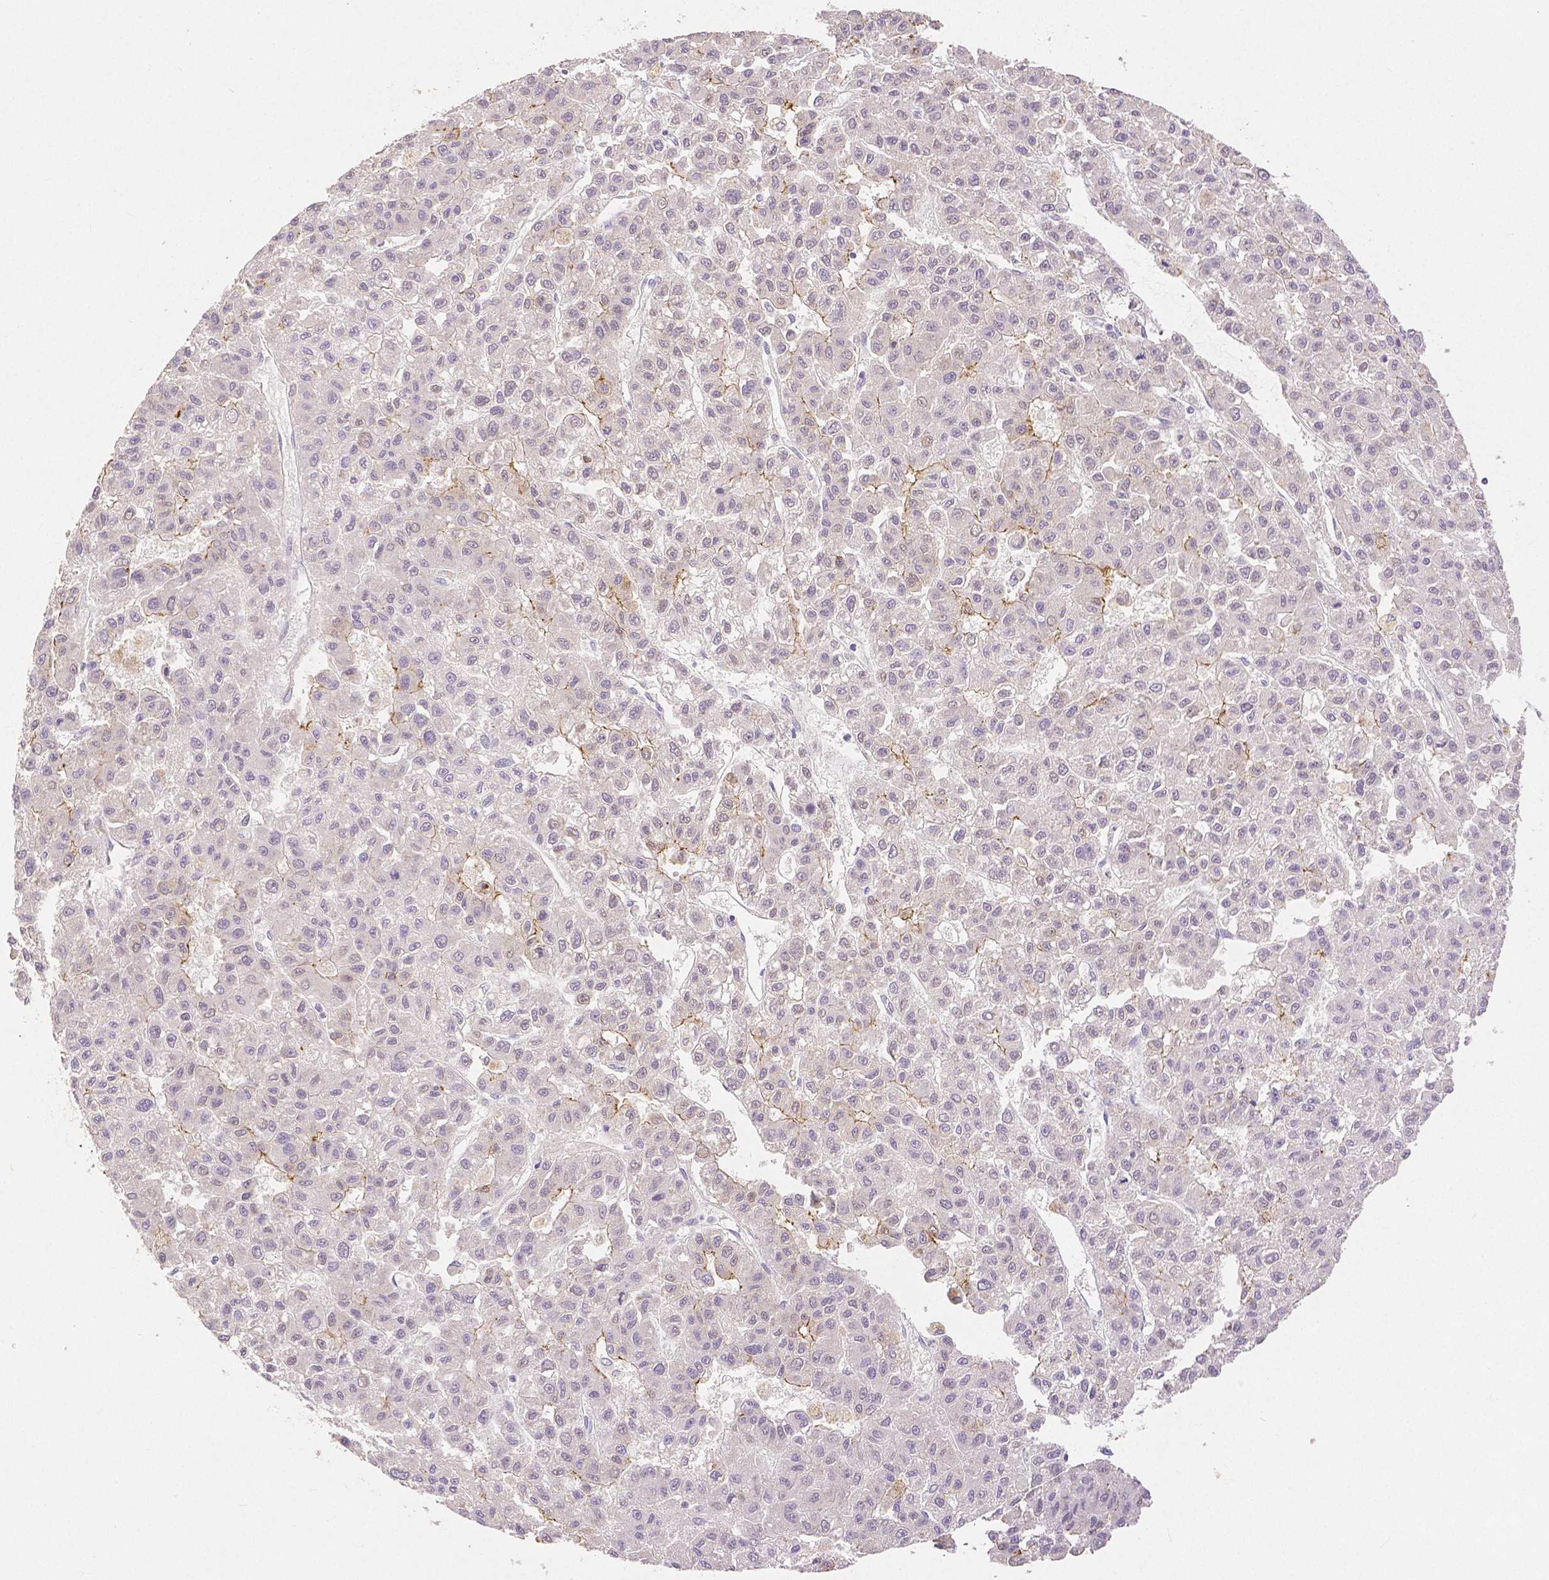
{"staining": {"intensity": "moderate", "quantity": "<25%", "location": "cytoplasmic/membranous"}, "tissue": "liver cancer", "cell_type": "Tumor cells", "image_type": "cancer", "snomed": [{"axis": "morphology", "description": "Carcinoma, Hepatocellular, NOS"}, {"axis": "topography", "description": "Liver"}], "caption": "DAB (3,3'-diaminobenzidine) immunohistochemical staining of human liver hepatocellular carcinoma reveals moderate cytoplasmic/membranous protein staining in about <25% of tumor cells.", "gene": "OCLN", "patient": {"sex": "male", "age": 70}}